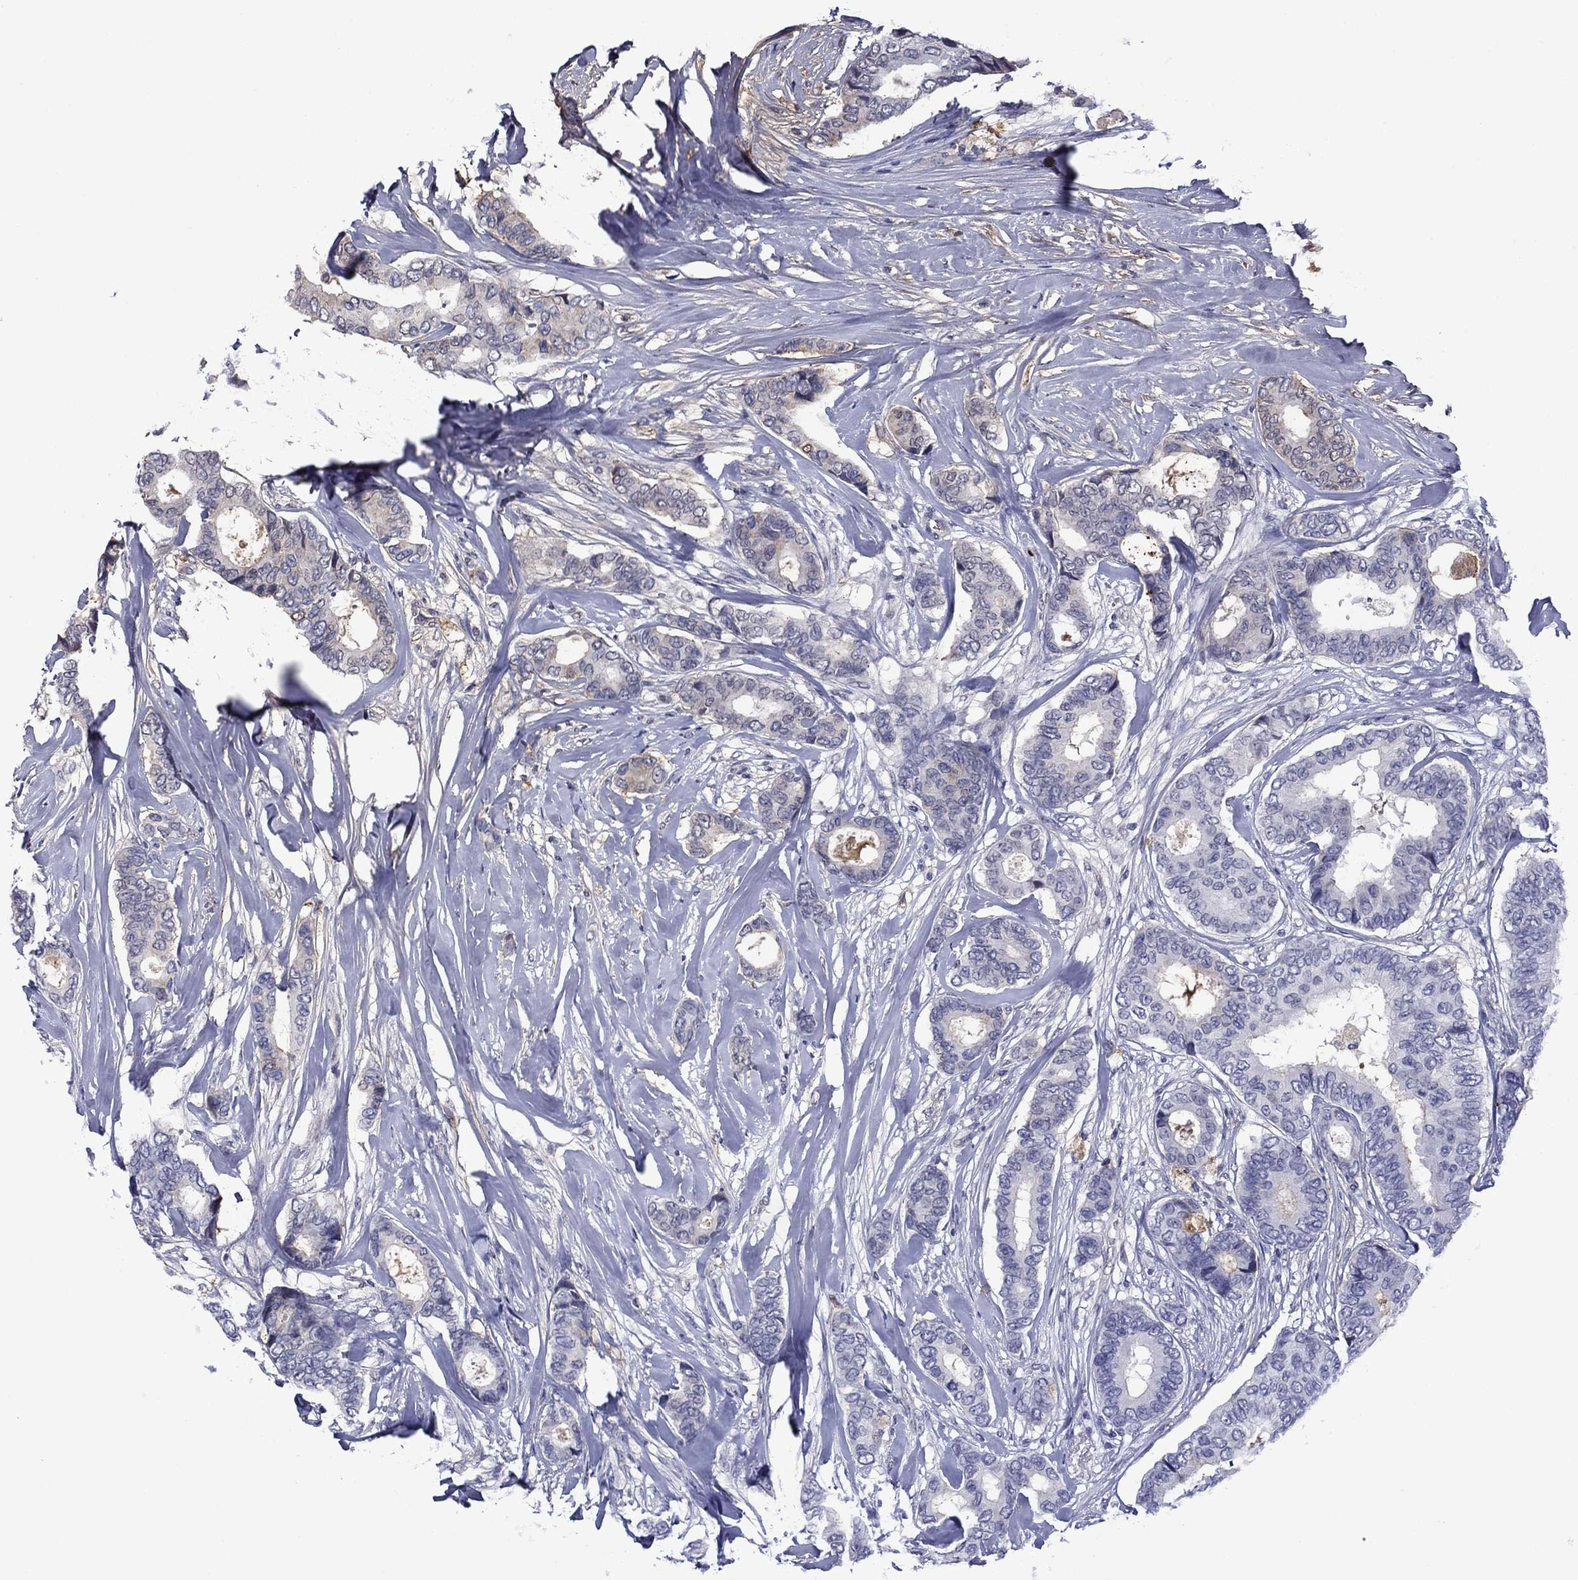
{"staining": {"intensity": "negative", "quantity": "none", "location": "none"}, "tissue": "breast cancer", "cell_type": "Tumor cells", "image_type": "cancer", "snomed": [{"axis": "morphology", "description": "Duct carcinoma"}, {"axis": "topography", "description": "Breast"}], "caption": "This is an immunohistochemistry (IHC) image of human breast cancer (invasive ductal carcinoma). There is no positivity in tumor cells.", "gene": "APOA2", "patient": {"sex": "female", "age": 75}}